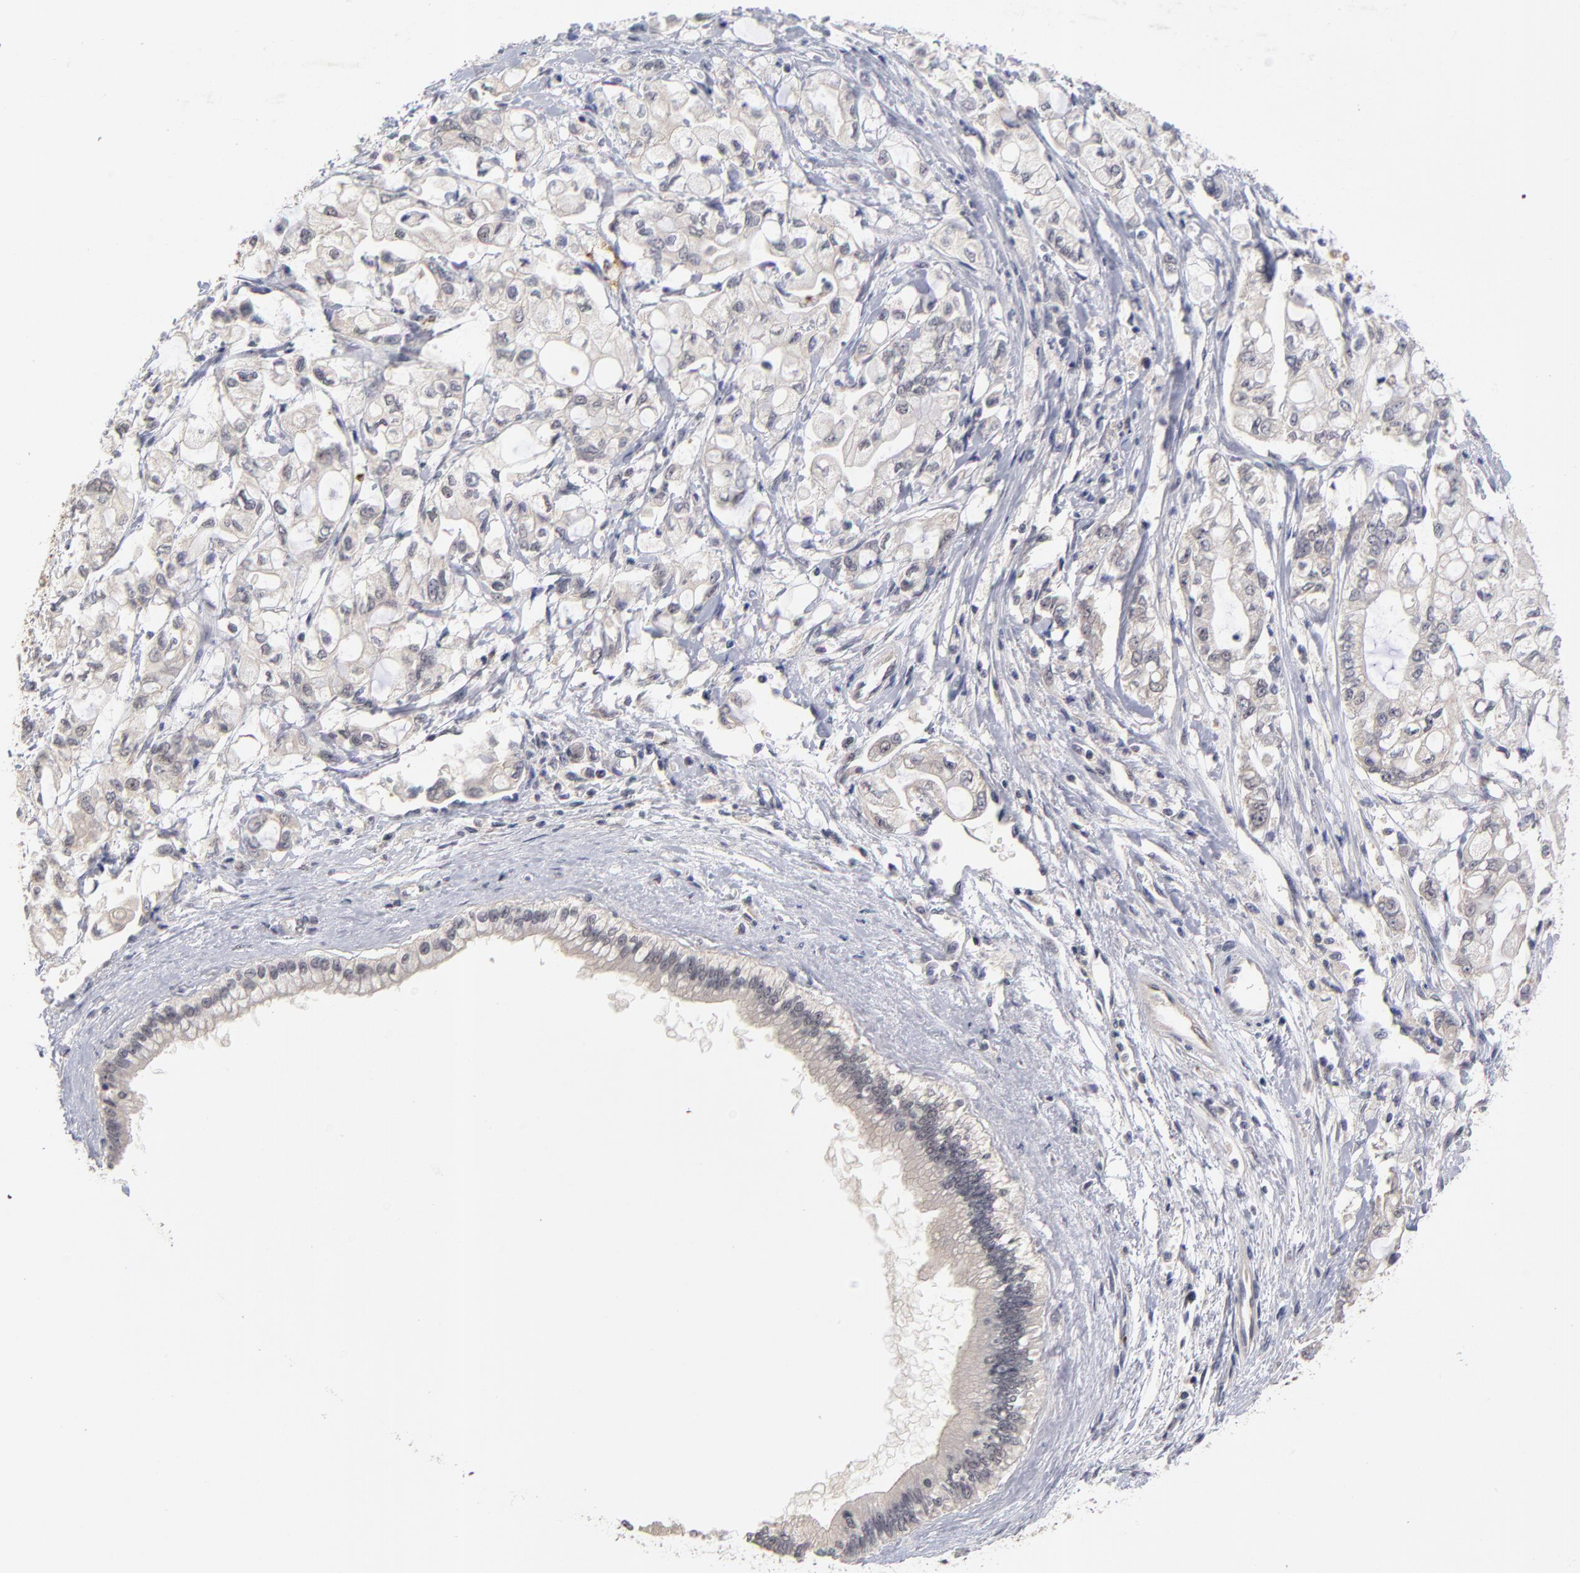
{"staining": {"intensity": "negative", "quantity": "none", "location": "none"}, "tissue": "pancreatic cancer", "cell_type": "Tumor cells", "image_type": "cancer", "snomed": [{"axis": "morphology", "description": "Adenocarcinoma, NOS"}, {"axis": "topography", "description": "Pancreas"}], "caption": "Tumor cells show no significant expression in pancreatic cancer.", "gene": "WSB1", "patient": {"sex": "male", "age": 79}}